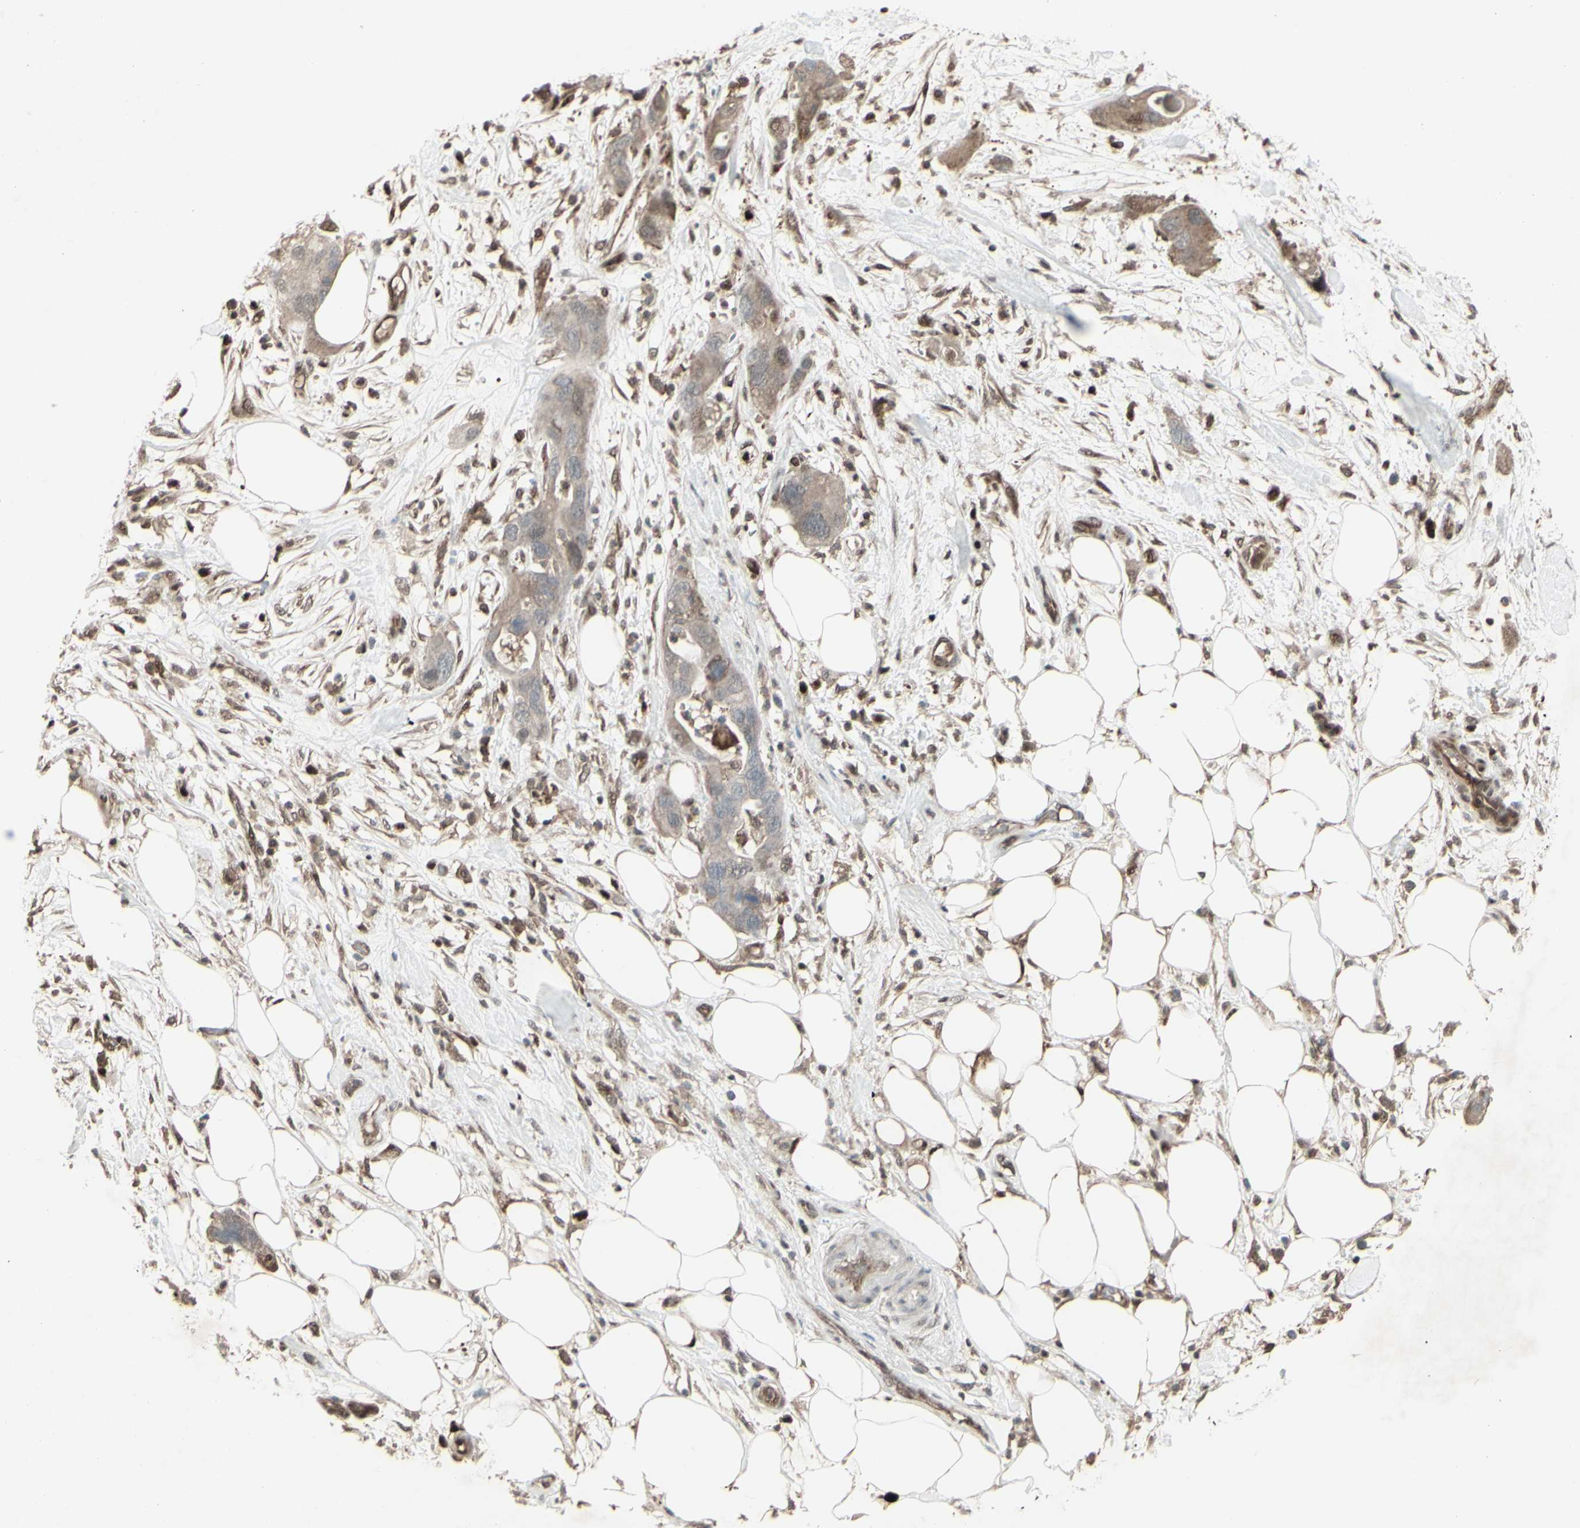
{"staining": {"intensity": "weak", "quantity": ">75%", "location": "cytoplasmic/membranous"}, "tissue": "pancreatic cancer", "cell_type": "Tumor cells", "image_type": "cancer", "snomed": [{"axis": "morphology", "description": "Adenocarcinoma, NOS"}, {"axis": "topography", "description": "Pancreas"}], "caption": "This is an image of immunohistochemistry (IHC) staining of adenocarcinoma (pancreatic), which shows weak expression in the cytoplasmic/membranous of tumor cells.", "gene": "CD33", "patient": {"sex": "female", "age": 71}}